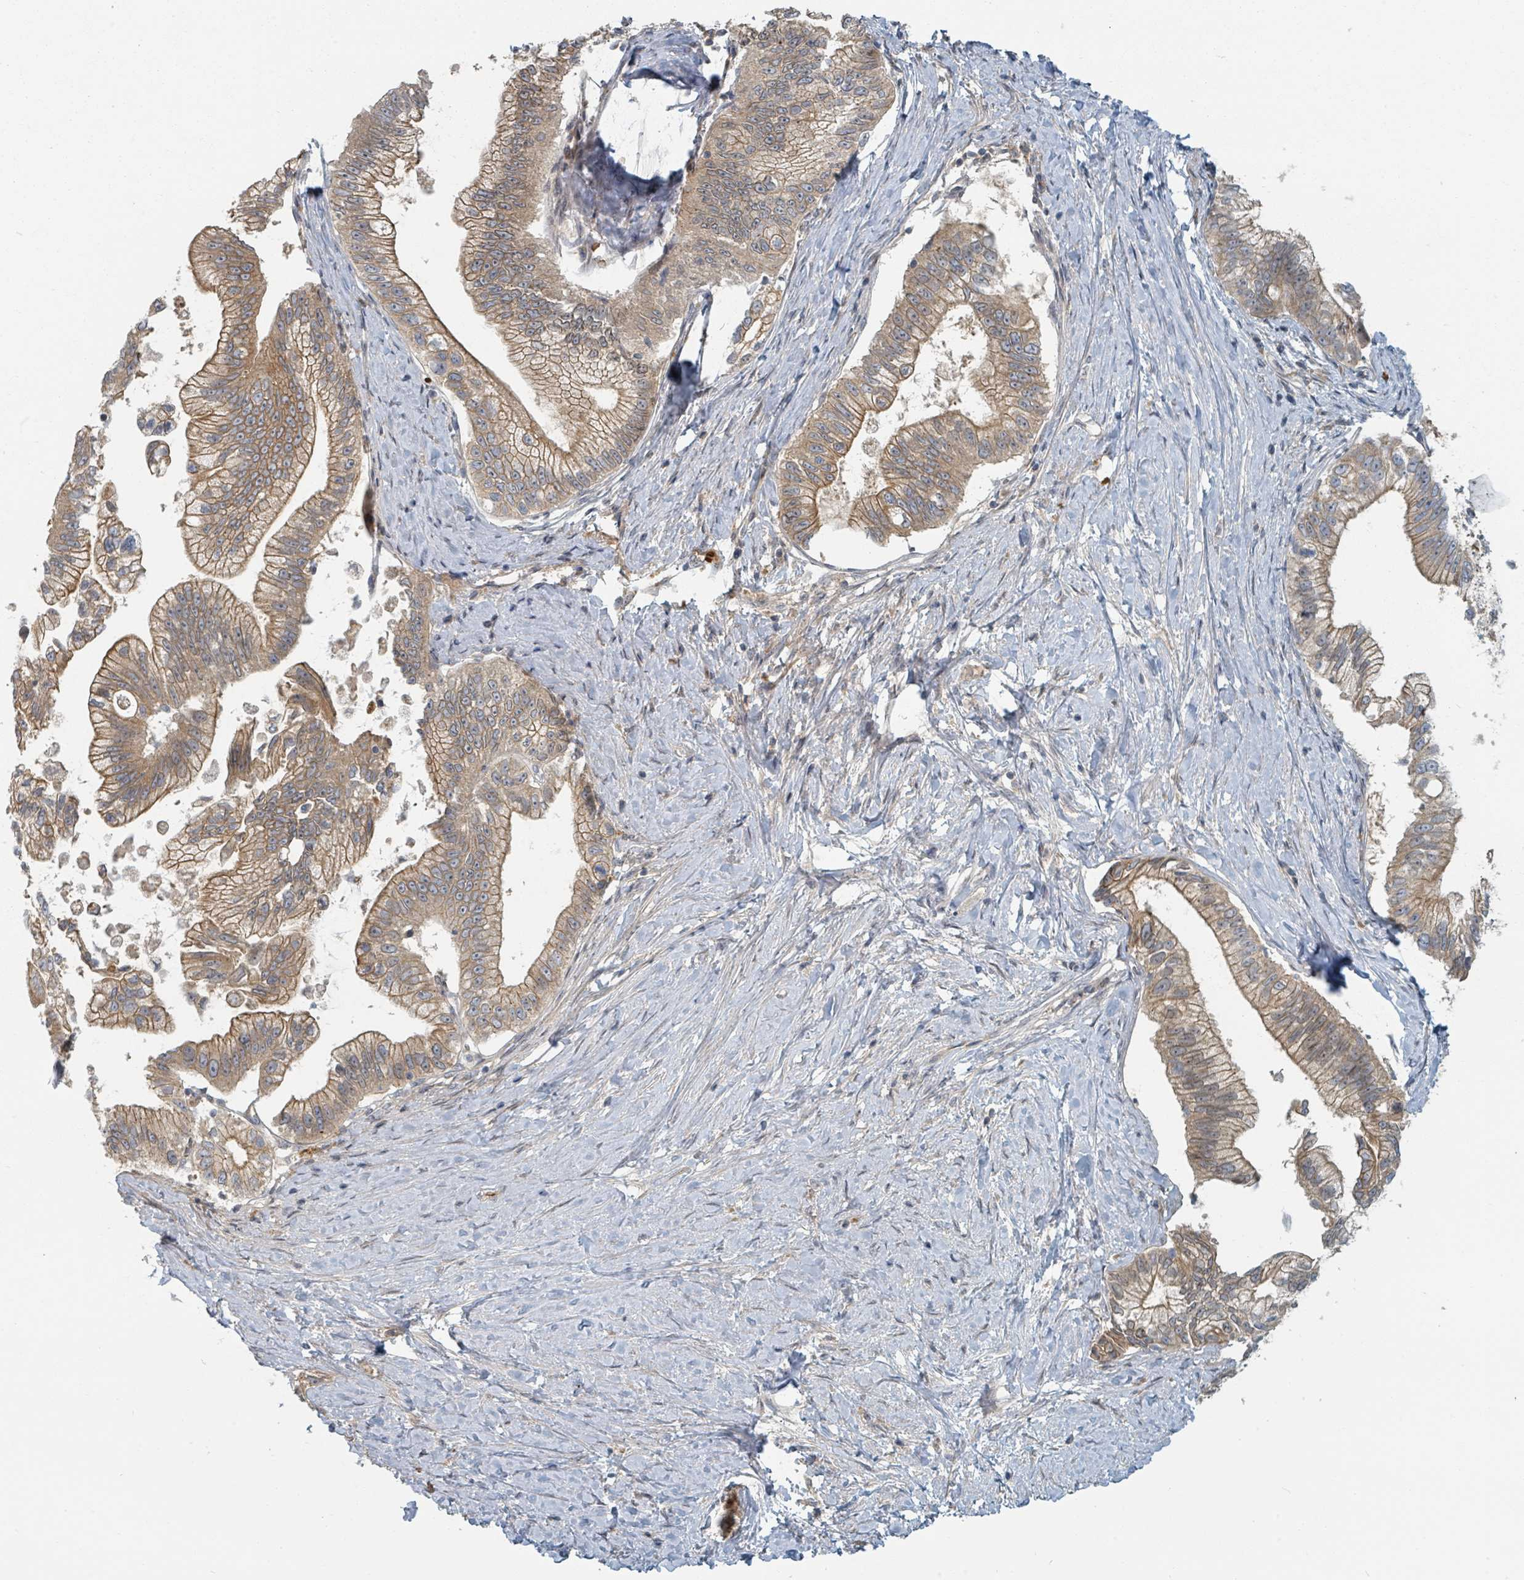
{"staining": {"intensity": "moderate", "quantity": ">75%", "location": "cytoplasmic/membranous"}, "tissue": "pancreatic cancer", "cell_type": "Tumor cells", "image_type": "cancer", "snomed": [{"axis": "morphology", "description": "Adenocarcinoma, NOS"}, {"axis": "topography", "description": "Pancreas"}], "caption": "Tumor cells demonstrate medium levels of moderate cytoplasmic/membranous expression in approximately >75% of cells in adenocarcinoma (pancreatic).", "gene": "TRPC4AP", "patient": {"sex": "male", "age": 70}}